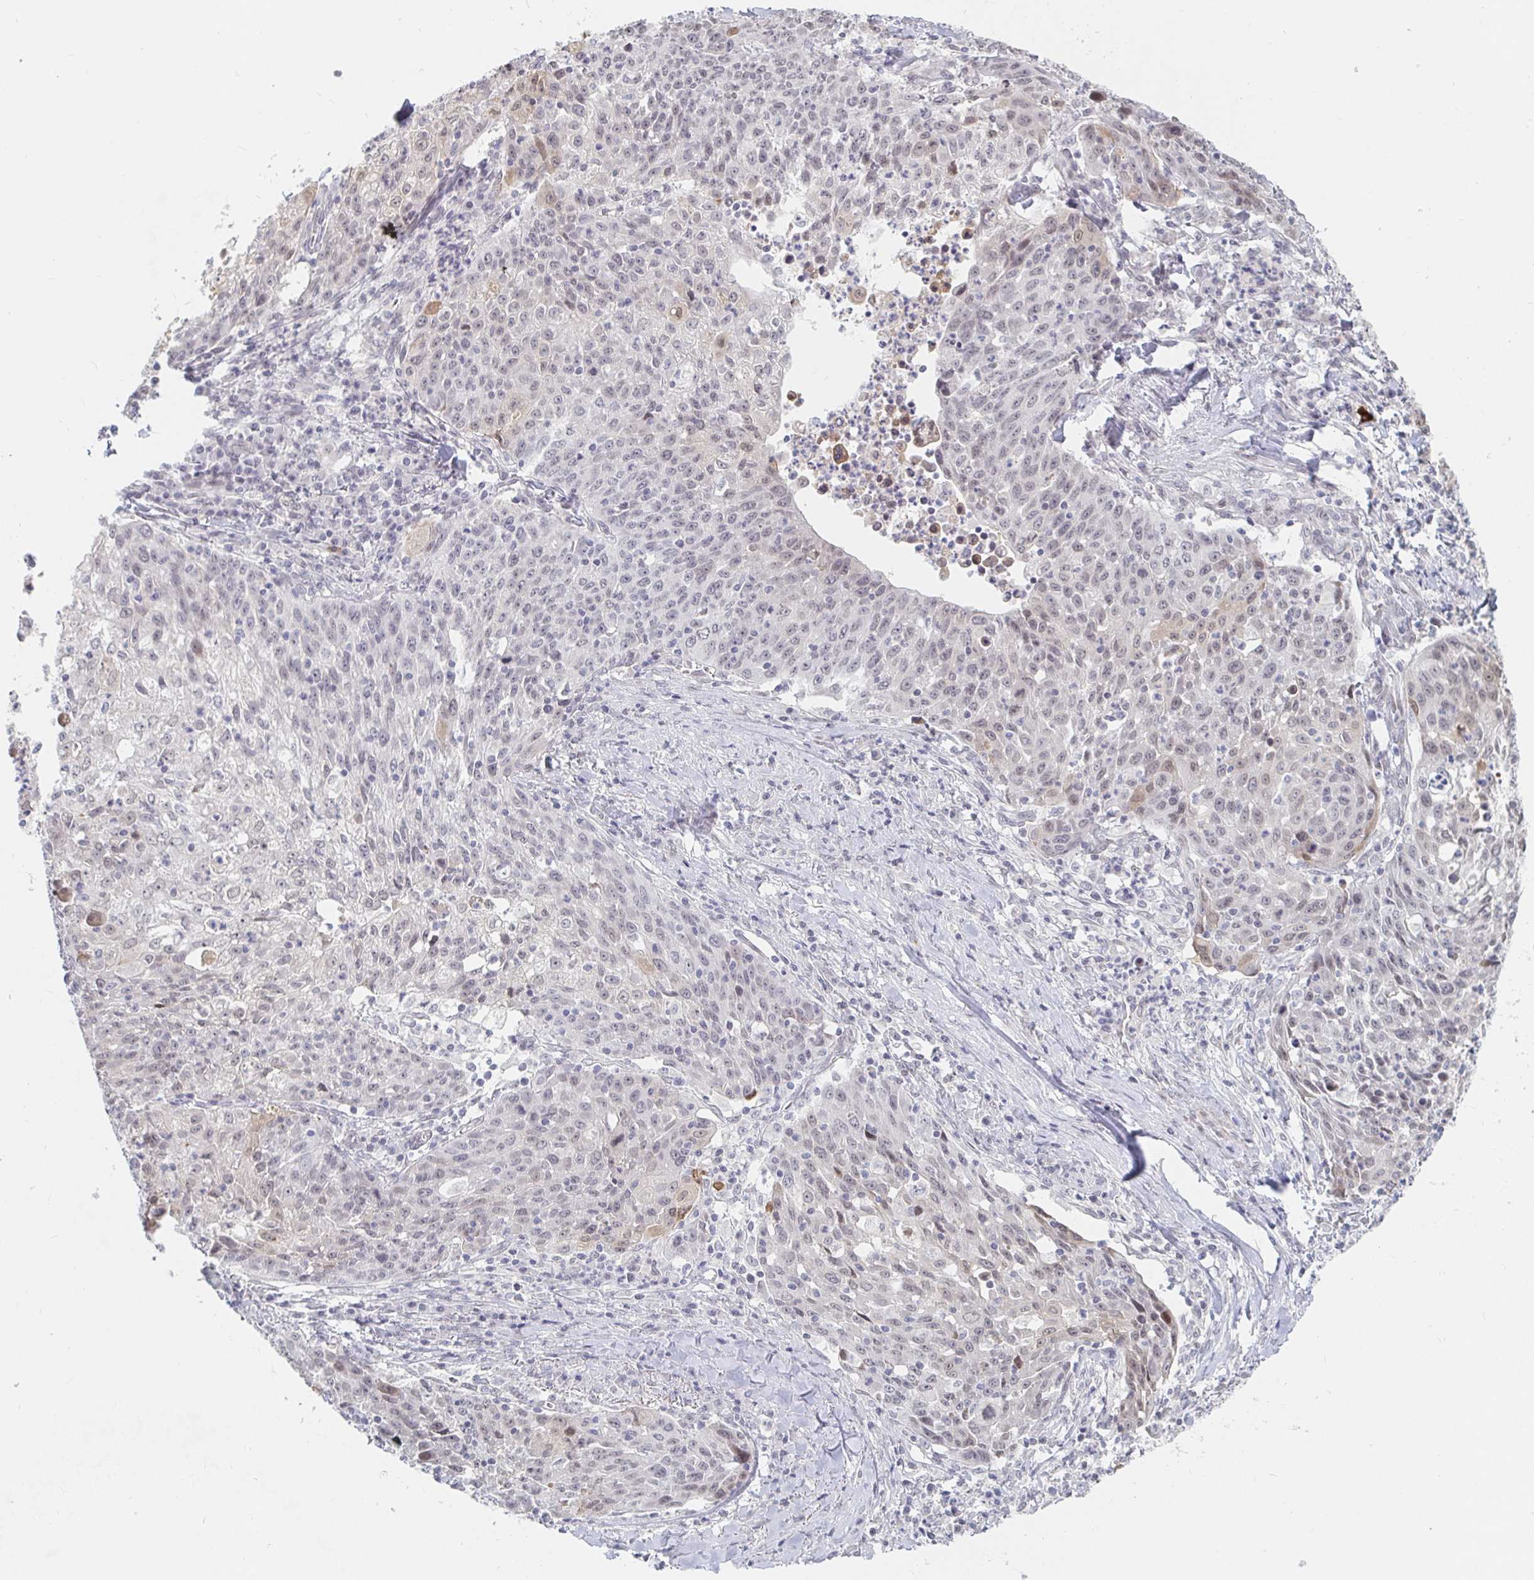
{"staining": {"intensity": "weak", "quantity": "<25%", "location": "cytoplasmic/membranous"}, "tissue": "lung cancer", "cell_type": "Tumor cells", "image_type": "cancer", "snomed": [{"axis": "morphology", "description": "Squamous cell carcinoma, NOS"}, {"axis": "morphology", "description": "Squamous cell carcinoma, metastatic, NOS"}, {"axis": "topography", "description": "Bronchus"}, {"axis": "topography", "description": "Lung"}], "caption": "A high-resolution micrograph shows immunohistochemistry staining of lung cancer (squamous cell carcinoma), which reveals no significant staining in tumor cells.", "gene": "CHD2", "patient": {"sex": "male", "age": 62}}